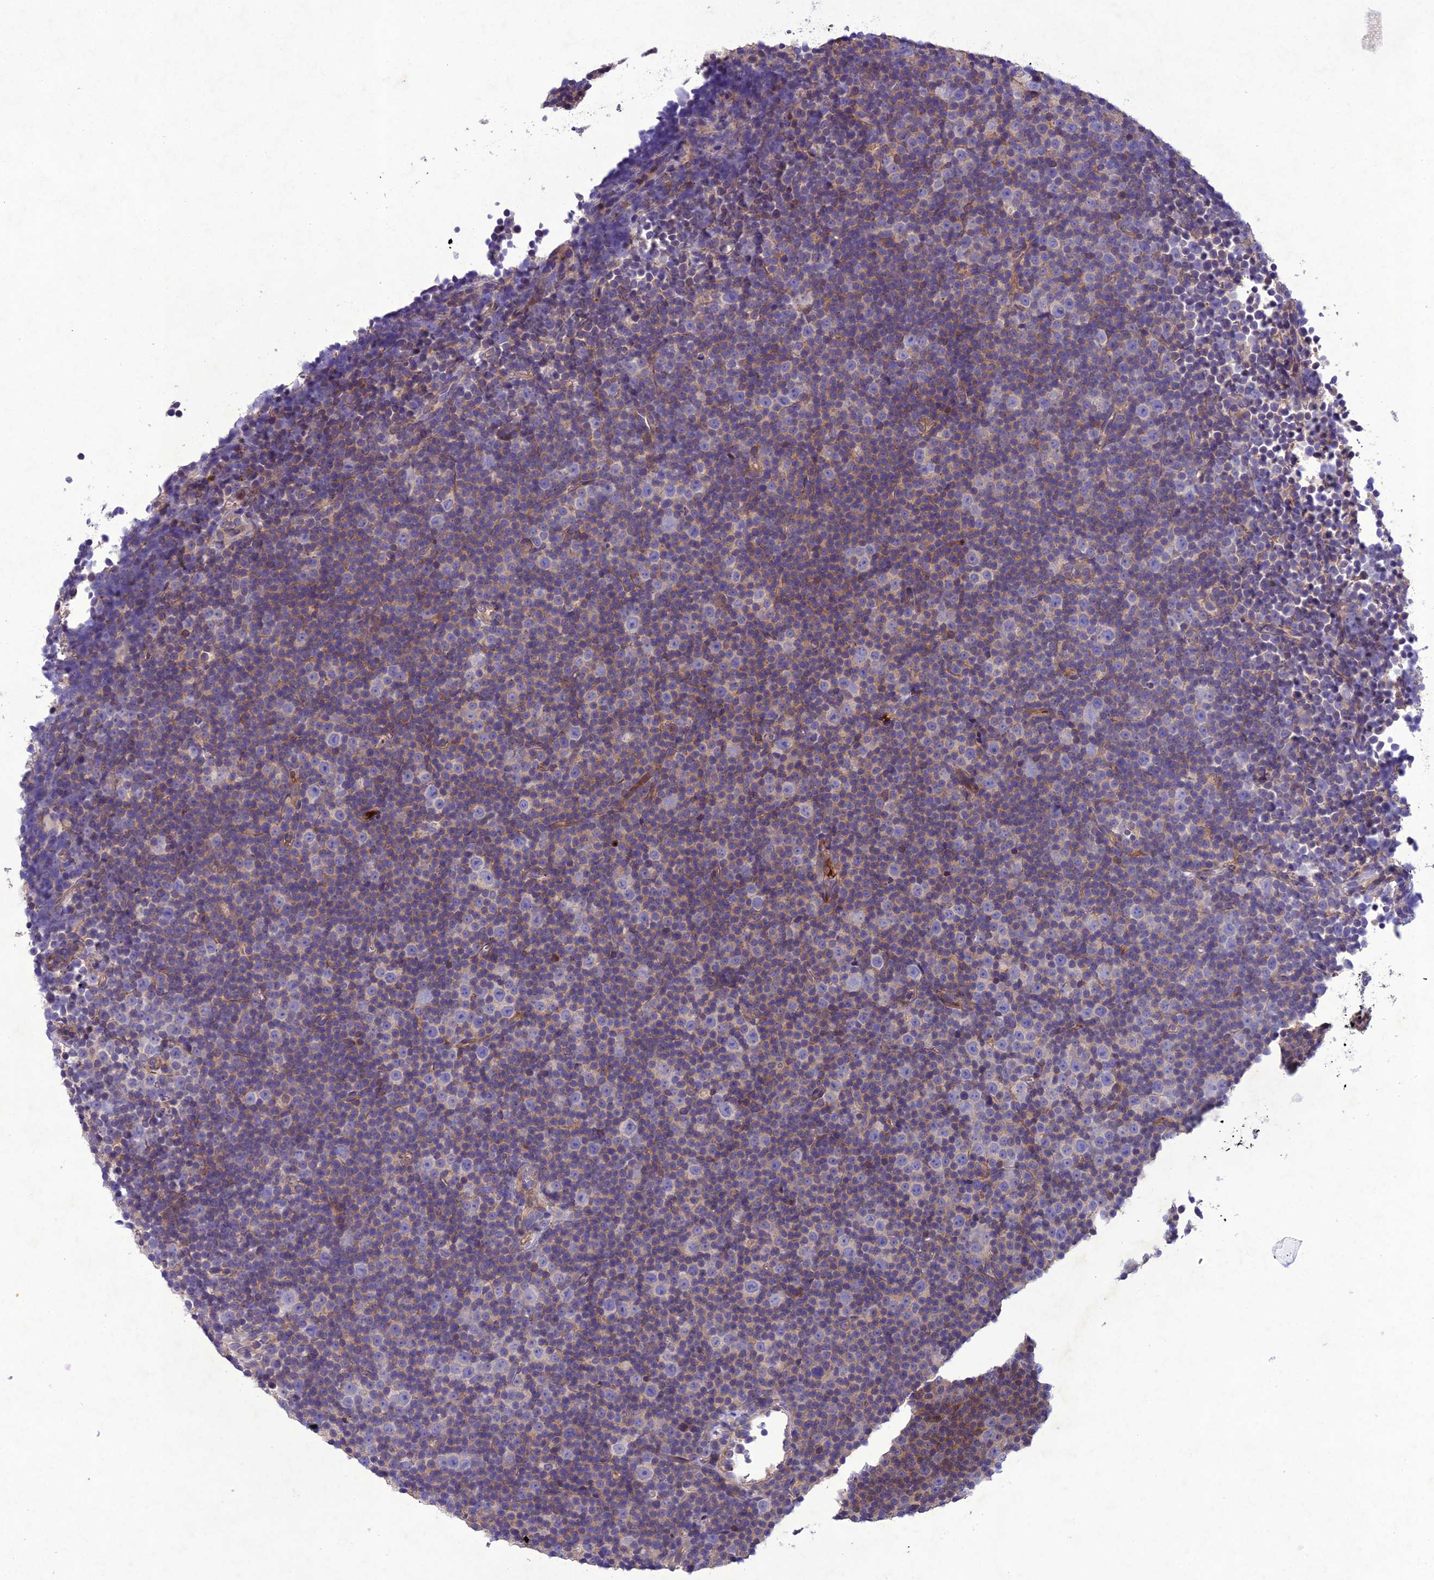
{"staining": {"intensity": "moderate", "quantity": "<25%", "location": "cytoplasmic/membranous"}, "tissue": "lymphoma", "cell_type": "Tumor cells", "image_type": "cancer", "snomed": [{"axis": "morphology", "description": "Malignant lymphoma, non-Hodgkin's type, Low grade"}, {"axis": "topography", "description": "Lymph node"}], "caption": "Moderate cytoplasmic/membranous expression for a protein is seen in about <25% of tumor cells of low-grade malignant lymphoma, non-Hodgkin's type using immunohistochemistry (IHC).", "gene": "GDF6", "patient": {"sex": "female", "age": 67}}